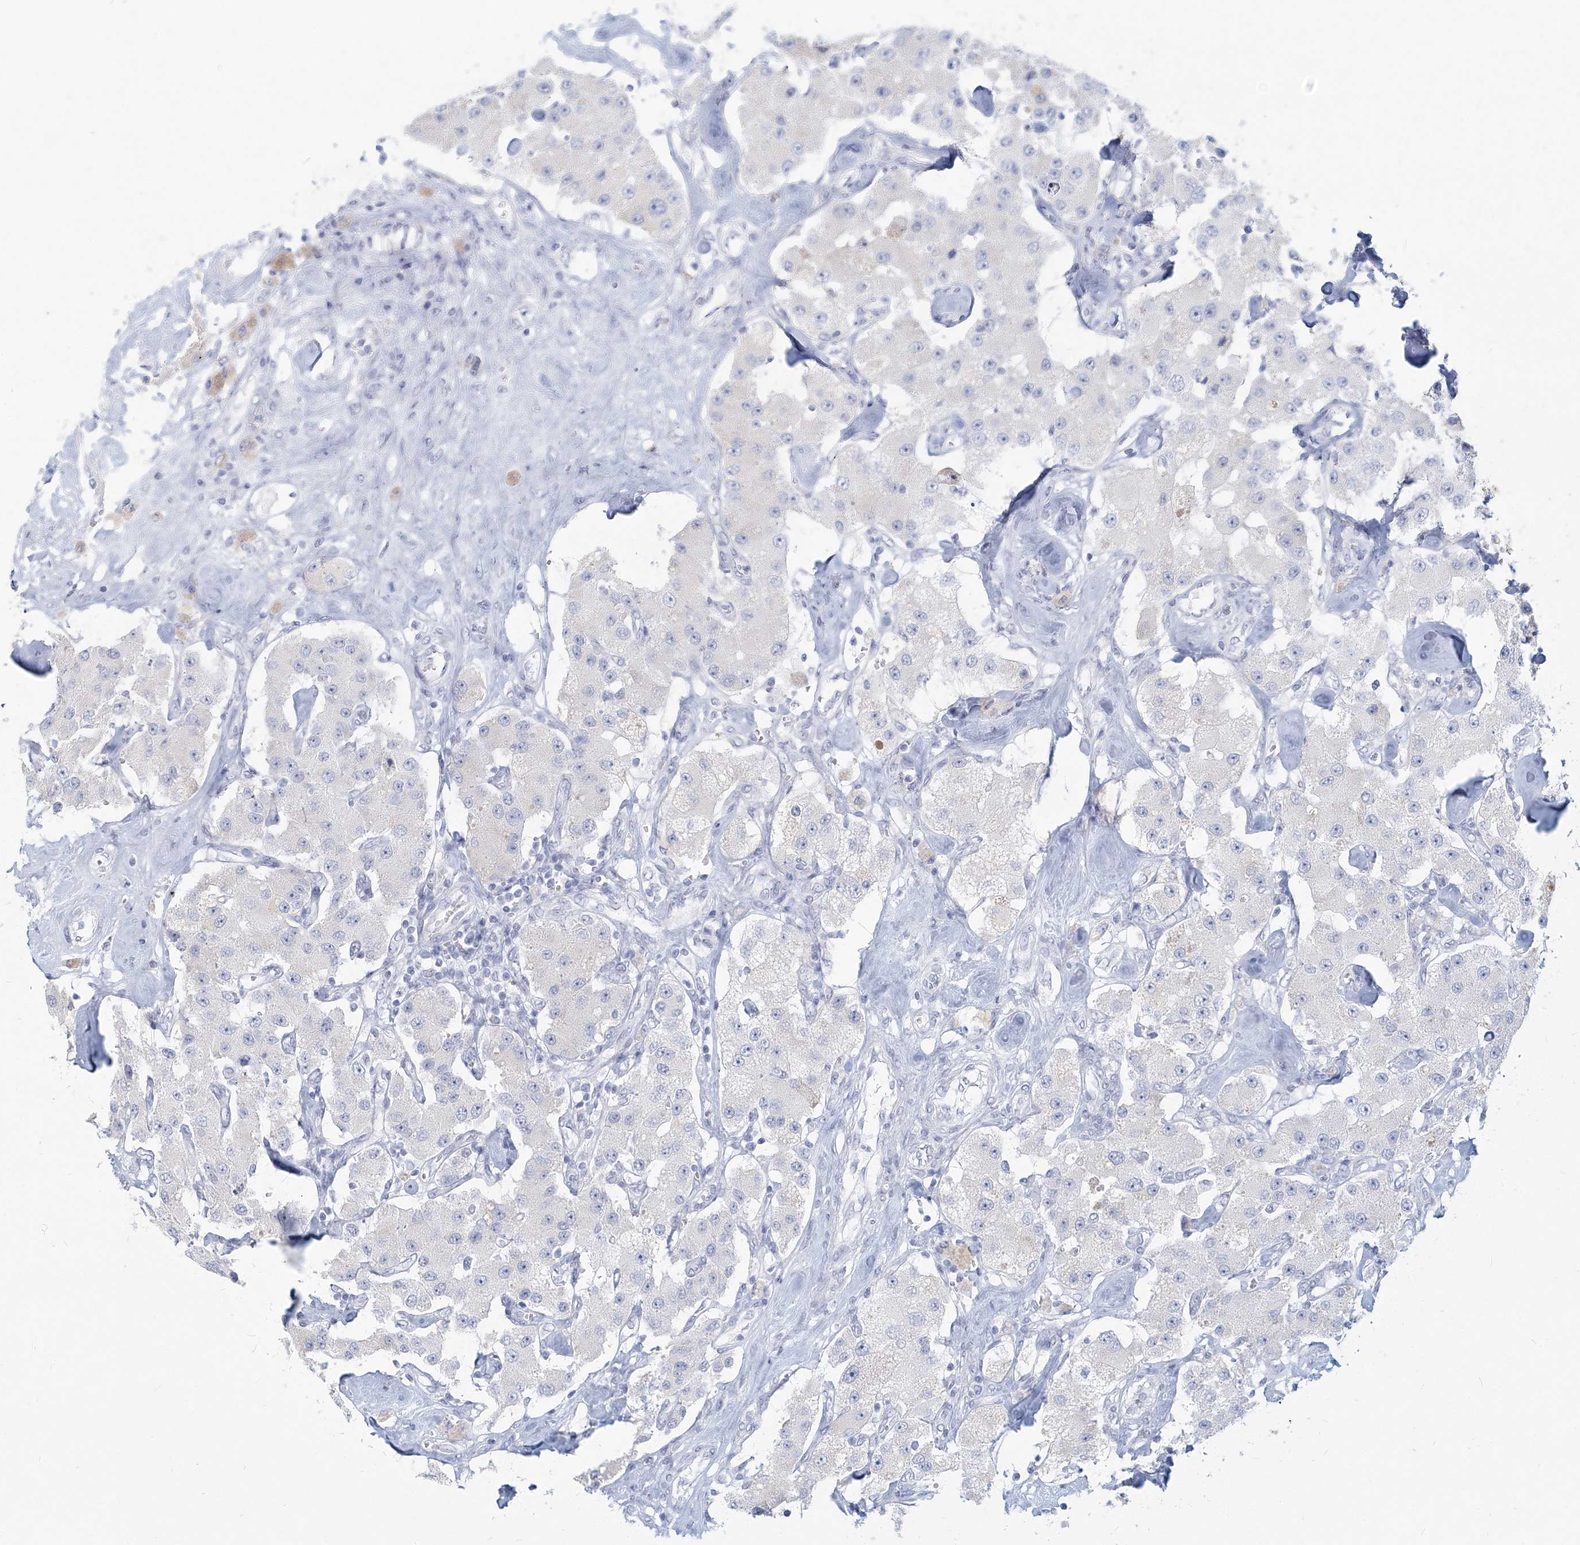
{"staining": {"intensity": "negative", "quantity": "none", "location": "none"}, "tissue": "carcinoid", "cell_type": "Tumor cells", "image_type": "cancer", "snomed": [{"axis": "morphology", "description": "Carcinoid, malignant, NOS"}, {"axis": "topography", "description": "Pancreas"}], "caption": "Immunohistochemistry (IHC) of carcinoid reveals no positivity in tumor cells.", "gene": "CSN1S1", "patient": {"sex": "male", "age": 41}}